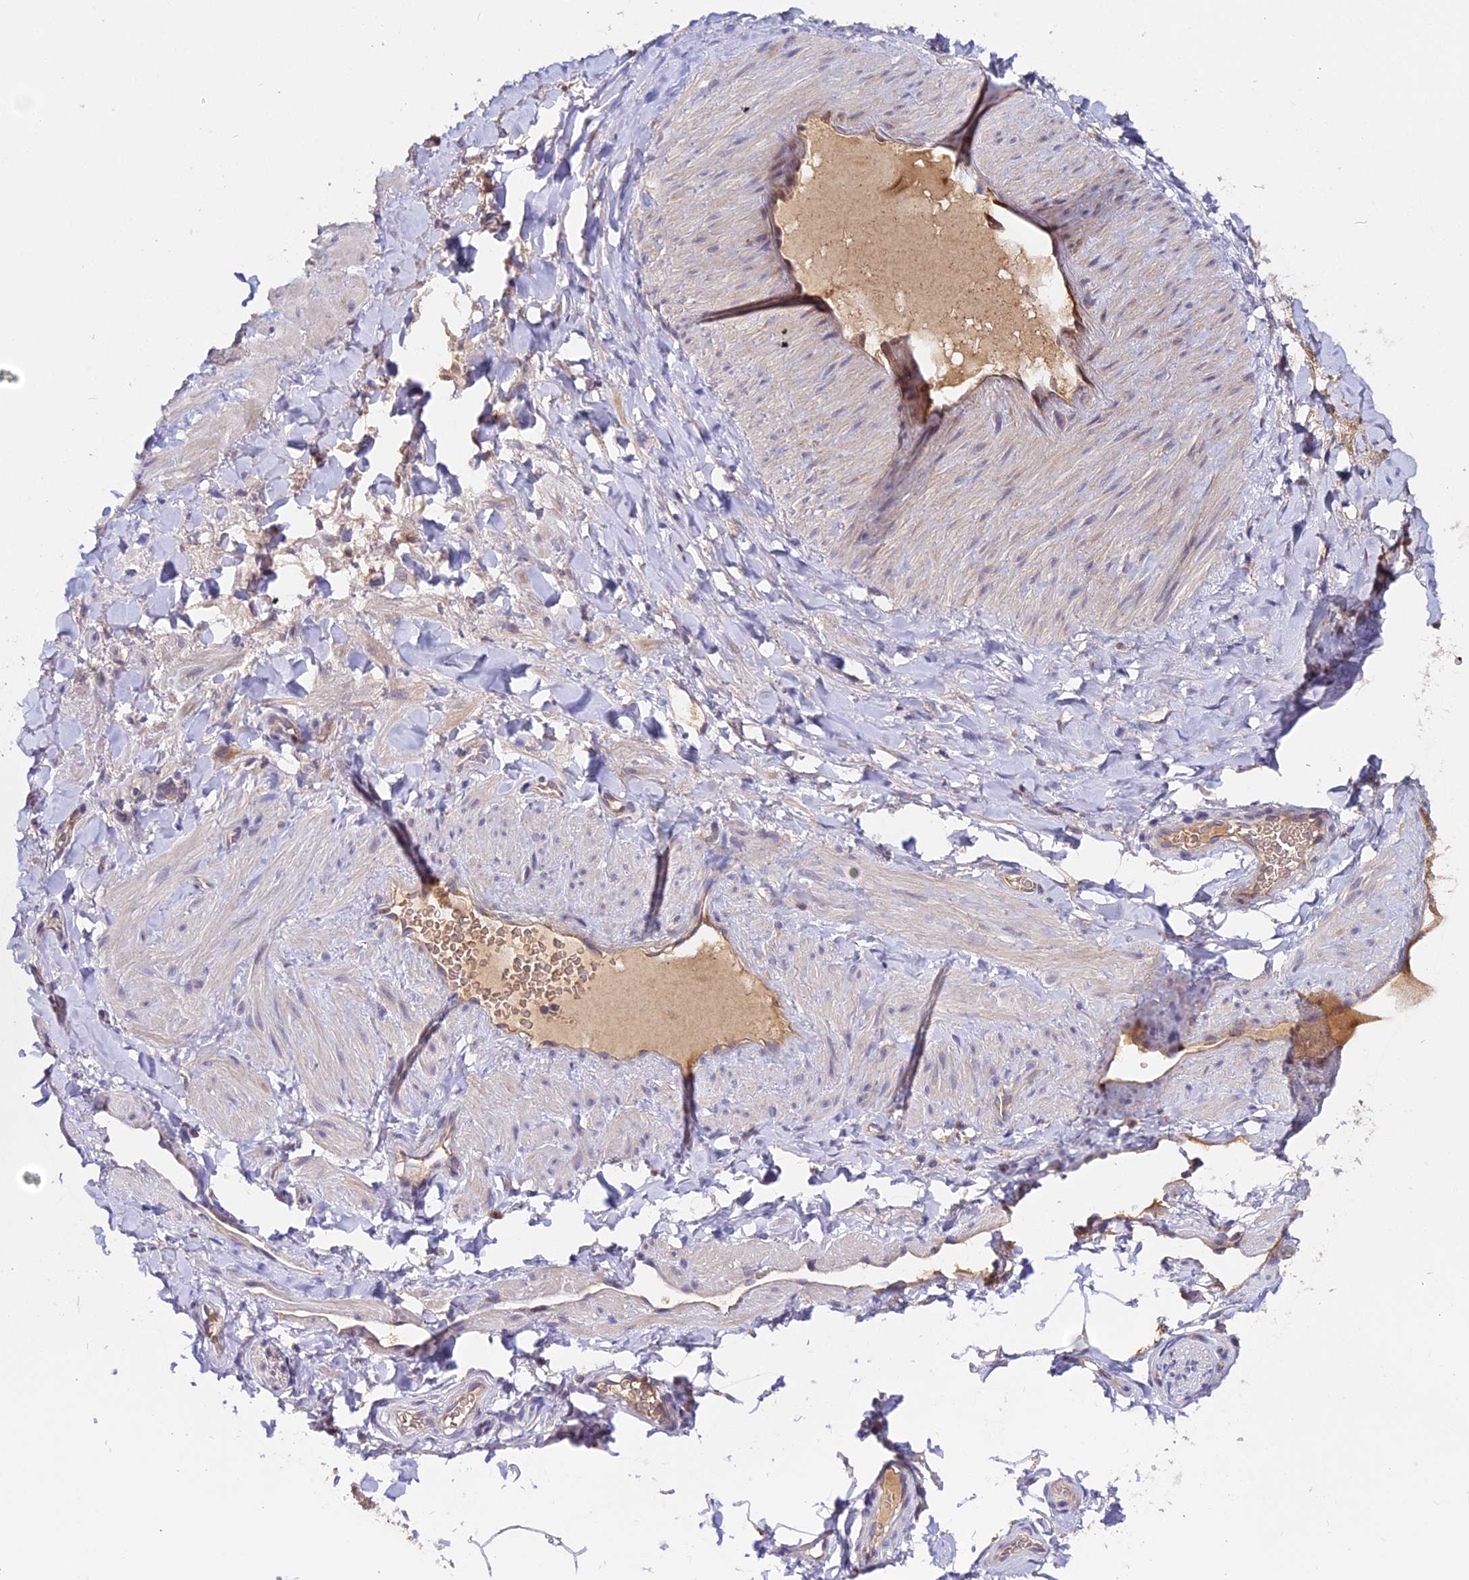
{"staining": {"intensity": "negative", "quantity": "none", "location": "none"}, "tissue": "adipose tissue", "cell_type": "Adipocytes", "image_type": "normal", "snomed": [{"axis": "morphology", "description": "Normal tissue, NOS"}, {"axis": "topography", "description": "Soft tissue"}, {"axis": "topography", "description": "Vascular tissue"}], "caption": "High power microscopy micrograph of an IHC image of unremarkable adipose tissue, revealing no significant positivity in adipocytes.", "gene": "ZBED8", "patient": {"sex": "male", "age": 54}}